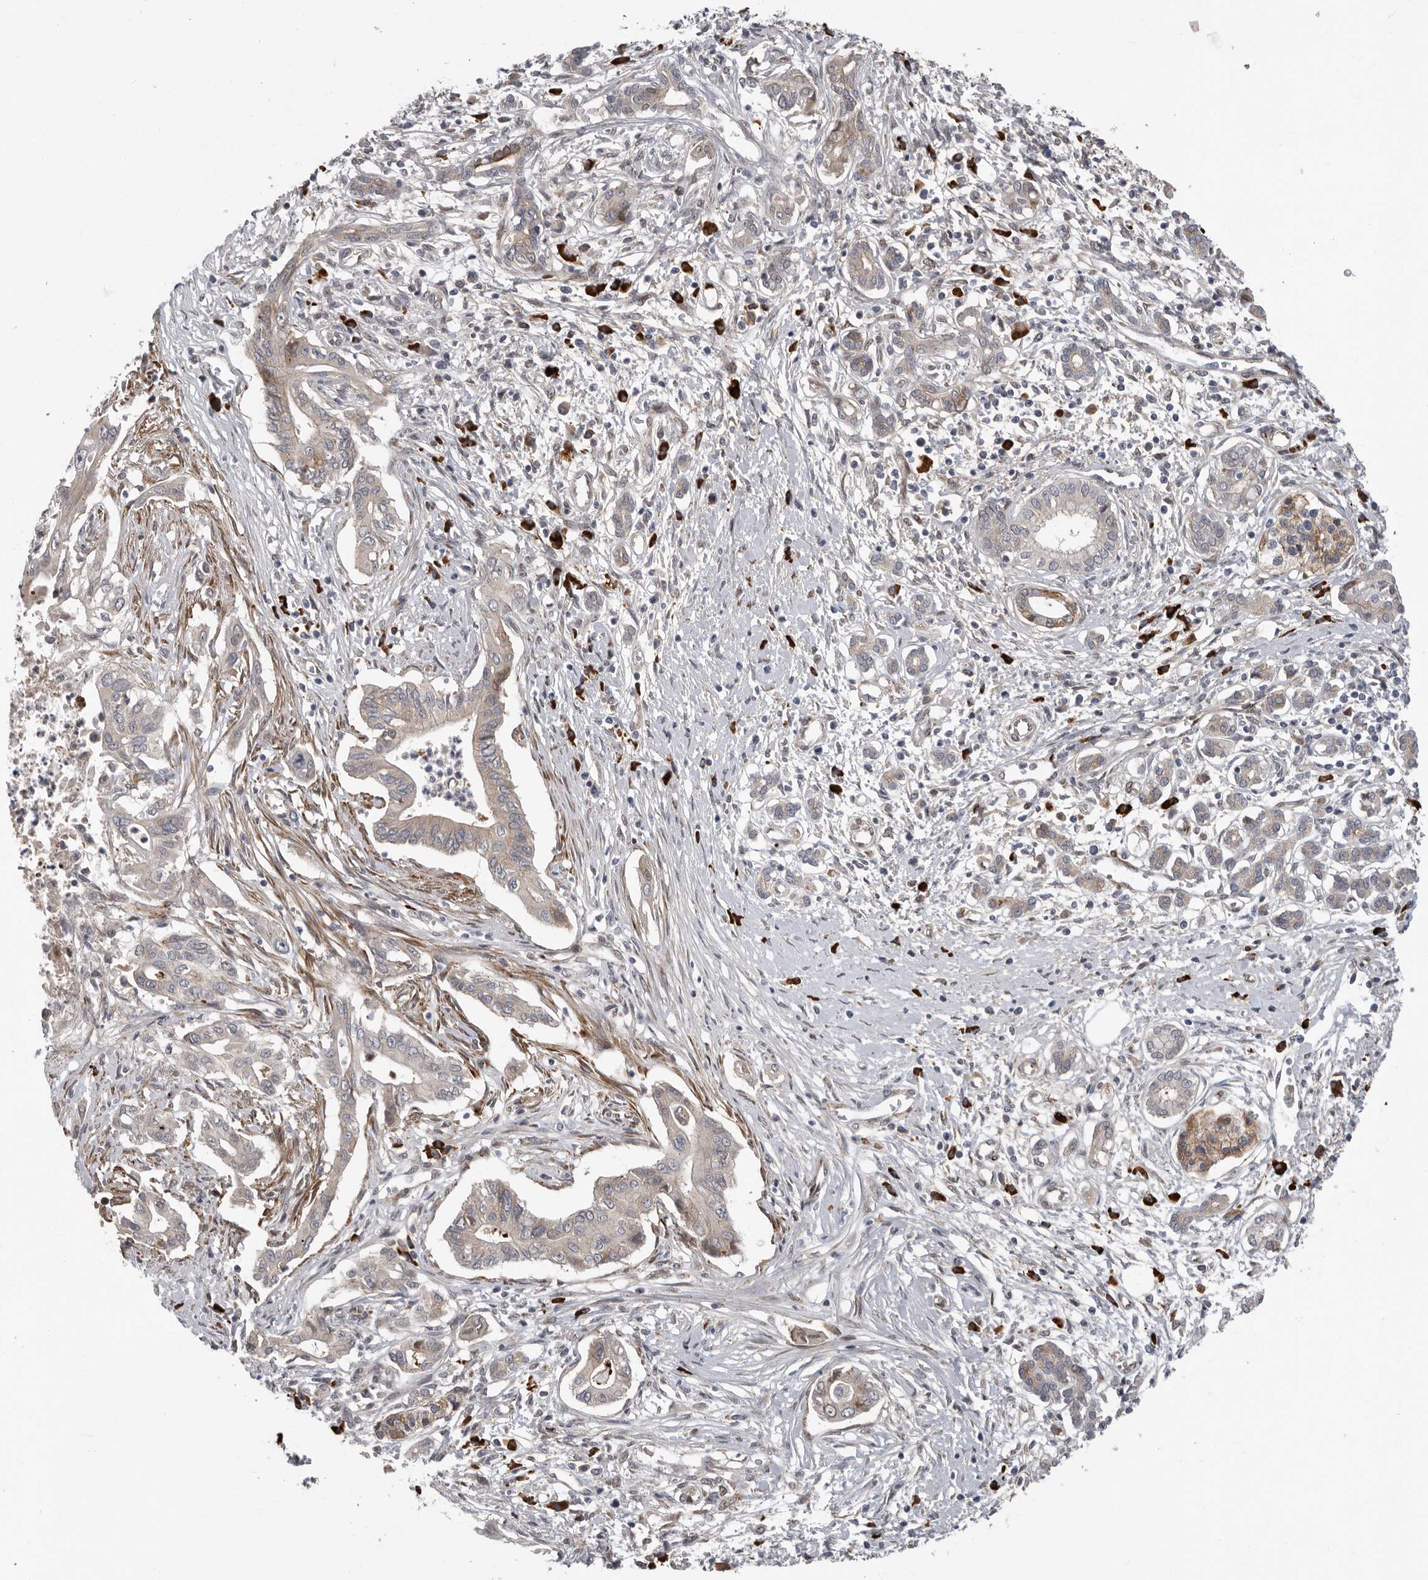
{"staining": {"intensity": "weak", "quantity": "<25%", "location": "cytoplasmic/membranous"}, "tissue": "pancreatic cancer", "cell_type": "Tumor cells", "image_type": "cancer", "snomed": [{"axis": "morphology", "description": "Adenocarcinoma, NOS"}, {"axis": "topography", "description": "Pancreas"}], "caption": "Immunohistochemical staining of adenocarcinoma (pancreatic) shows no significant staining in tumor cells.", "gene": "ATXN3L", "patient": {"sex": "male", "age": 58}}